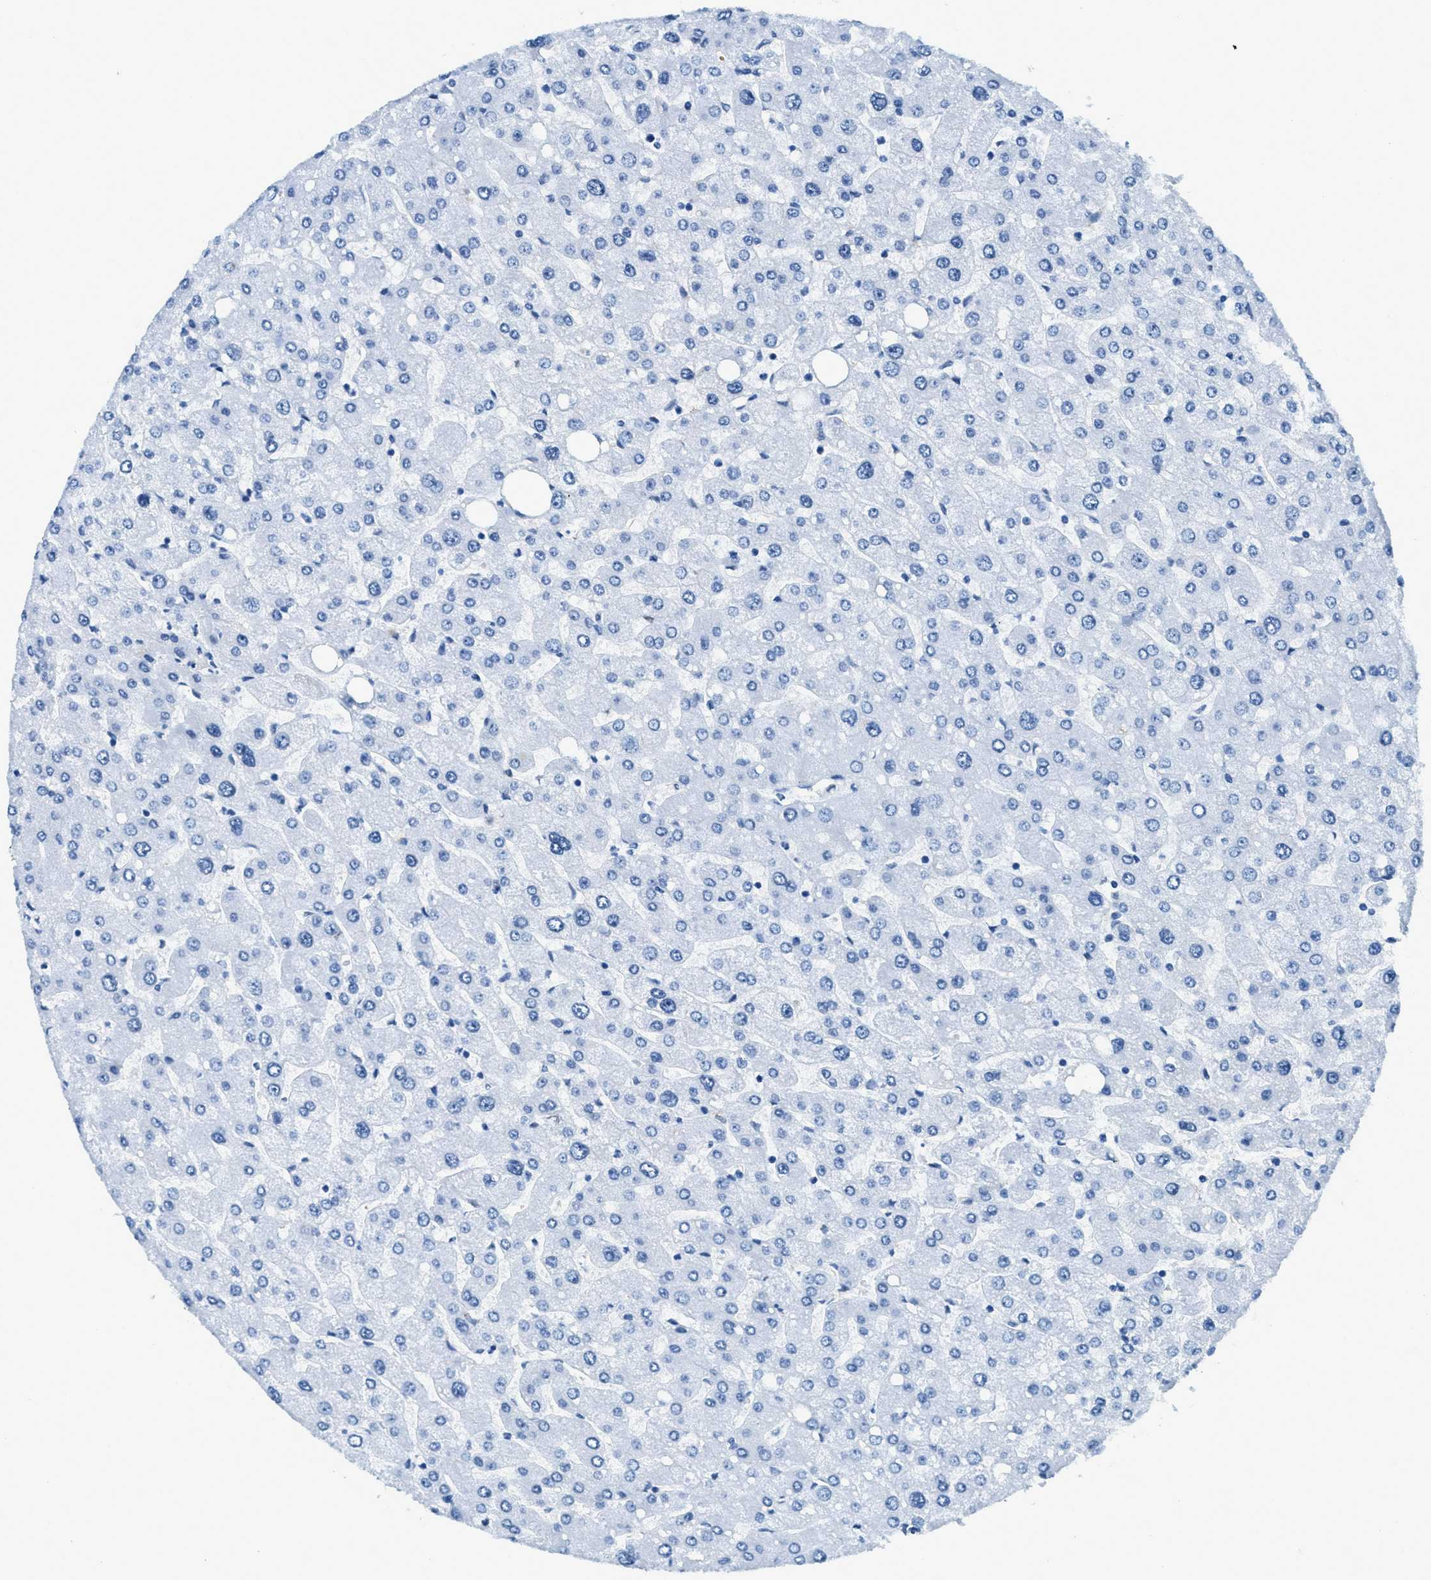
{"staining": {"intensity": "negative", "quantity": "none", "location": "none"}, "tissue": "liver", "cell_type": "Cholangiocytes", "image_type": "normal", "snomed": [{"axis": "morphology", "description": "Normal tissue, NOS"}, {"axis": "topography", "description": "Liver"}], "caption": "DAB (3,3'-diaminobenzidine) immunohistochemical staining of unremarkable human liver demonstrates no significant staining in cholangiocytes.", "gene": "PLA2G2A", "patient": {"sex": "male", "age": 55}}